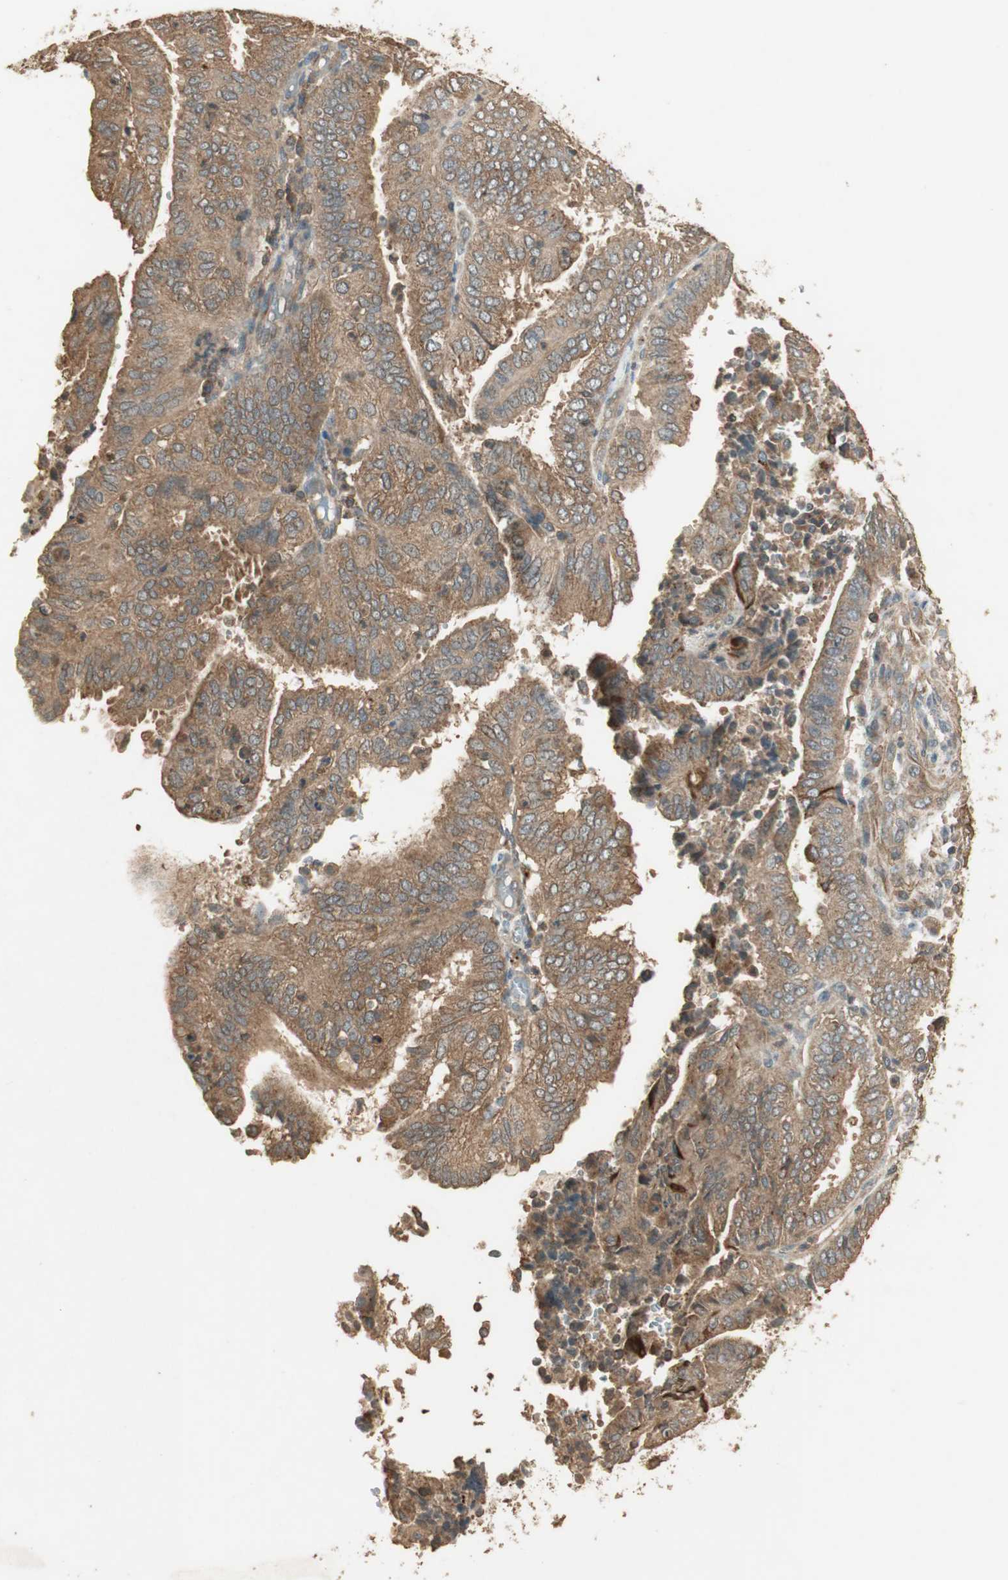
{"staining": {"intensity": "strong", "quantity": ">75%", "location": "cytoplasmic/membranous"}, "tissue": "endometrial cancer", "cell_type": "Tumor cells", "image_type": "cancer", "snomed": [{"axis": "morphology", "description": "Adenocarcinoma, NOS"}, {"axis": "topography", "description": "Uterus"}], "caption": "IHC of human endometrial adenocarcinoma shows high levels of strong cytoplasmic/membranous positivity in approximately >75% of tumor cells. Using DAB (3,3'-diaminobenzidine) (brown) and hematoxylin (blue) stains, captured at high magnification using brightfield microscopy.", "gene": "USP2", "patient": {"sex": "female", "age": 60}}